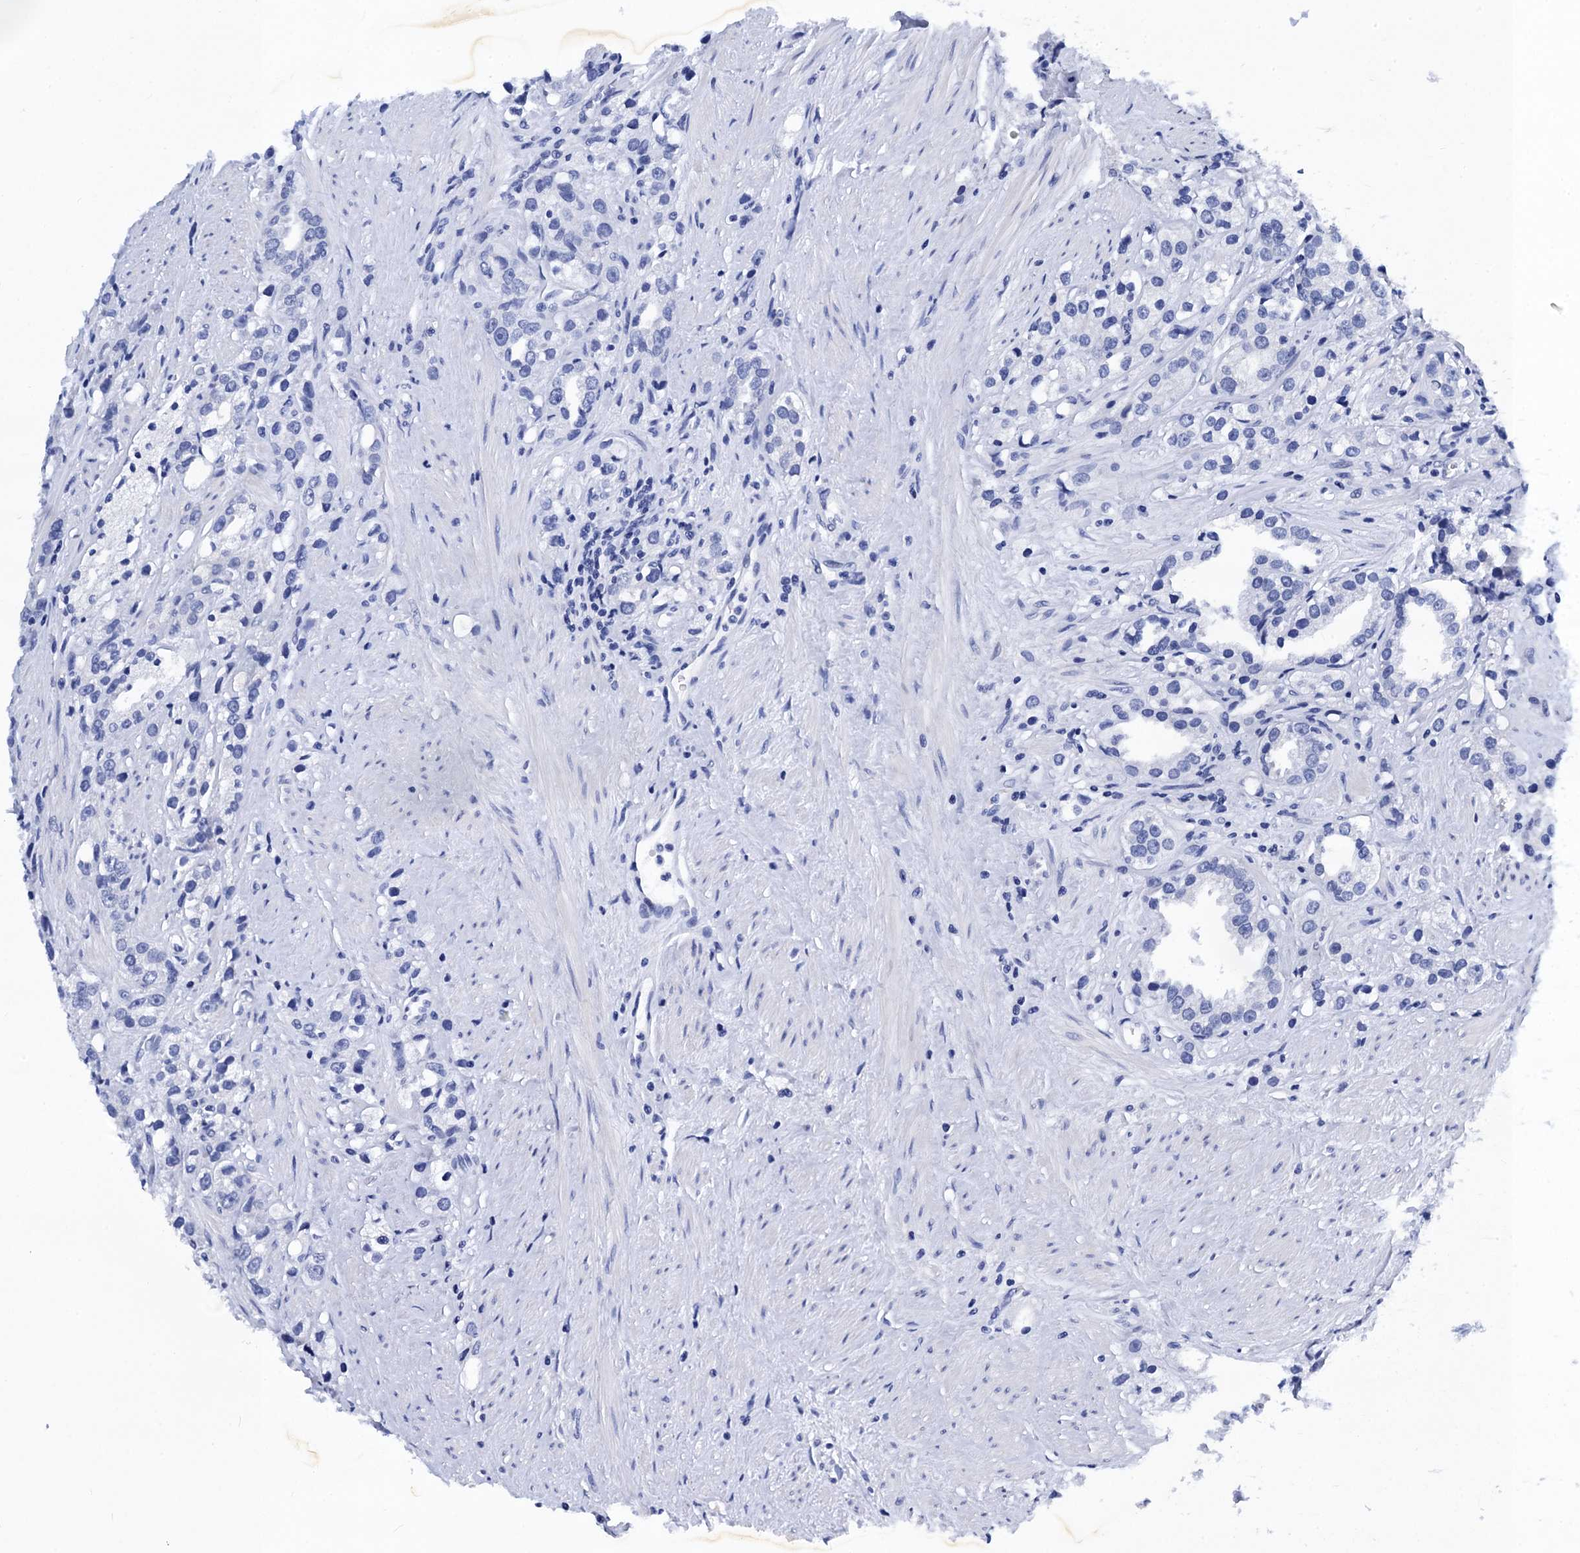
{"staining": {"intensity": "negative", "quantity": "none", "location": "none"}, "tissue": "prostate cancer", "cell_type": "Tumor cells", "image_type": "cancer", "snomed": [{"axis": "morphology", "description": "Adenocarcinoma, NOS"}, {"axis": "topography", "description": "Prostate"}], "caption": "Immunohistochemistry micrograph of neoplastic tissue: human prostate adenocarcinoma stained with DAB (3,3'-diaminobenzidine) displays no significant protein positivity in tumor cells.", "gene": "MYBPC3", "patient": {"sex": "male", "age": 79}}